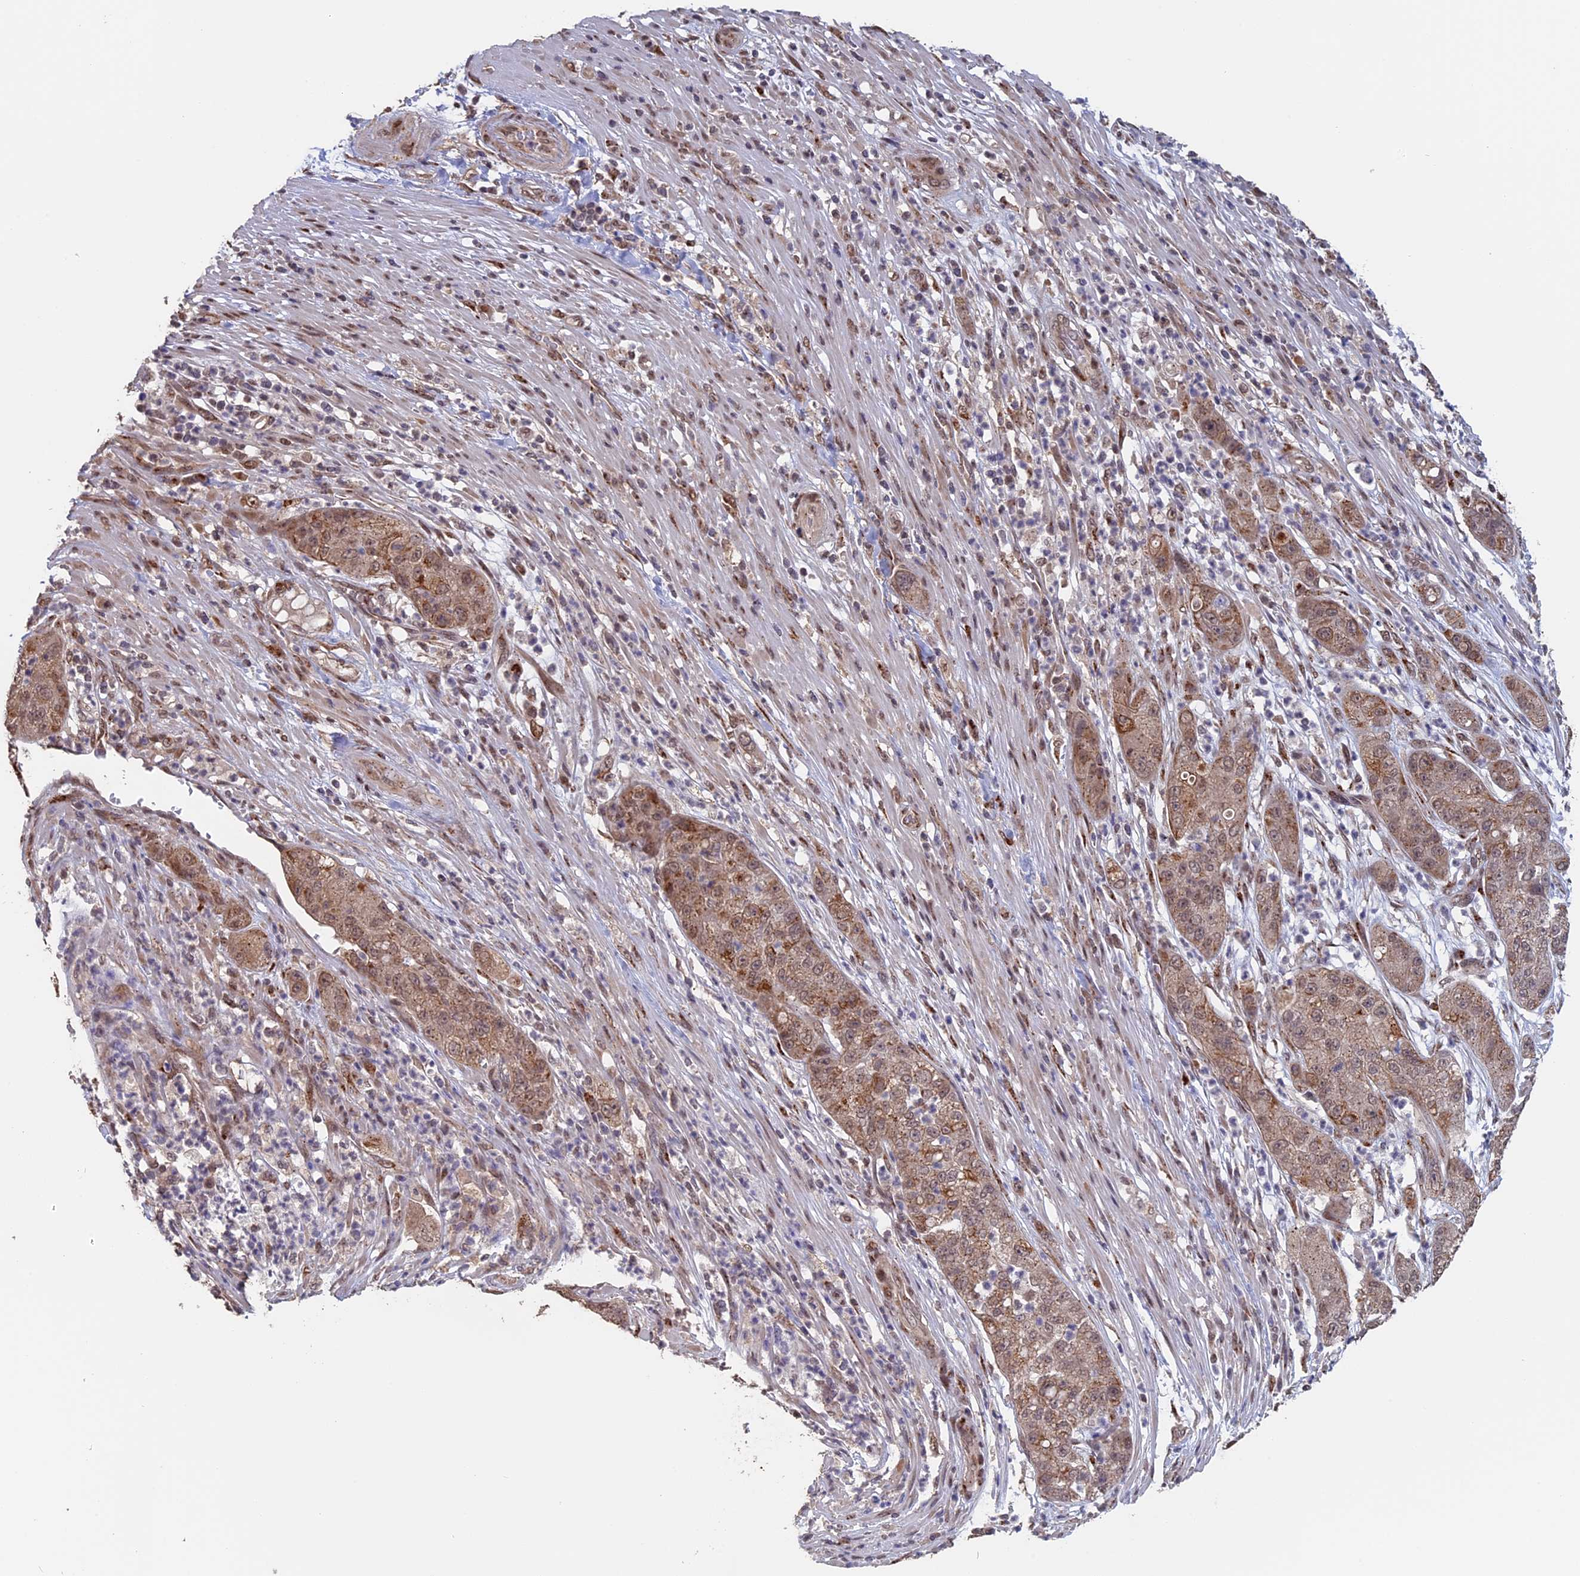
{"staining": {"intensity": "moderate", "quantity": ">75%", "location": "cytoplasmic/membranous,nuclear"}, "tissue": "pancreatic cancer", "cell_type": "Tumor cells", "image_type": "cancer", "snomed": [{"axis": "morphology", "description": "Adenocarcinoma, NOS"}, {"axis": "topography", "description": "Pancreas"}], "caption": "Protein expression analysis of human pancreatic cancer (adenocarcinoma) reveals moderate cytoplasmic/membranous and nuclear positivity in about >75% of tumor cells.", "gene": "PIGQ", "patient": {"sex": "female", "age": 78}}